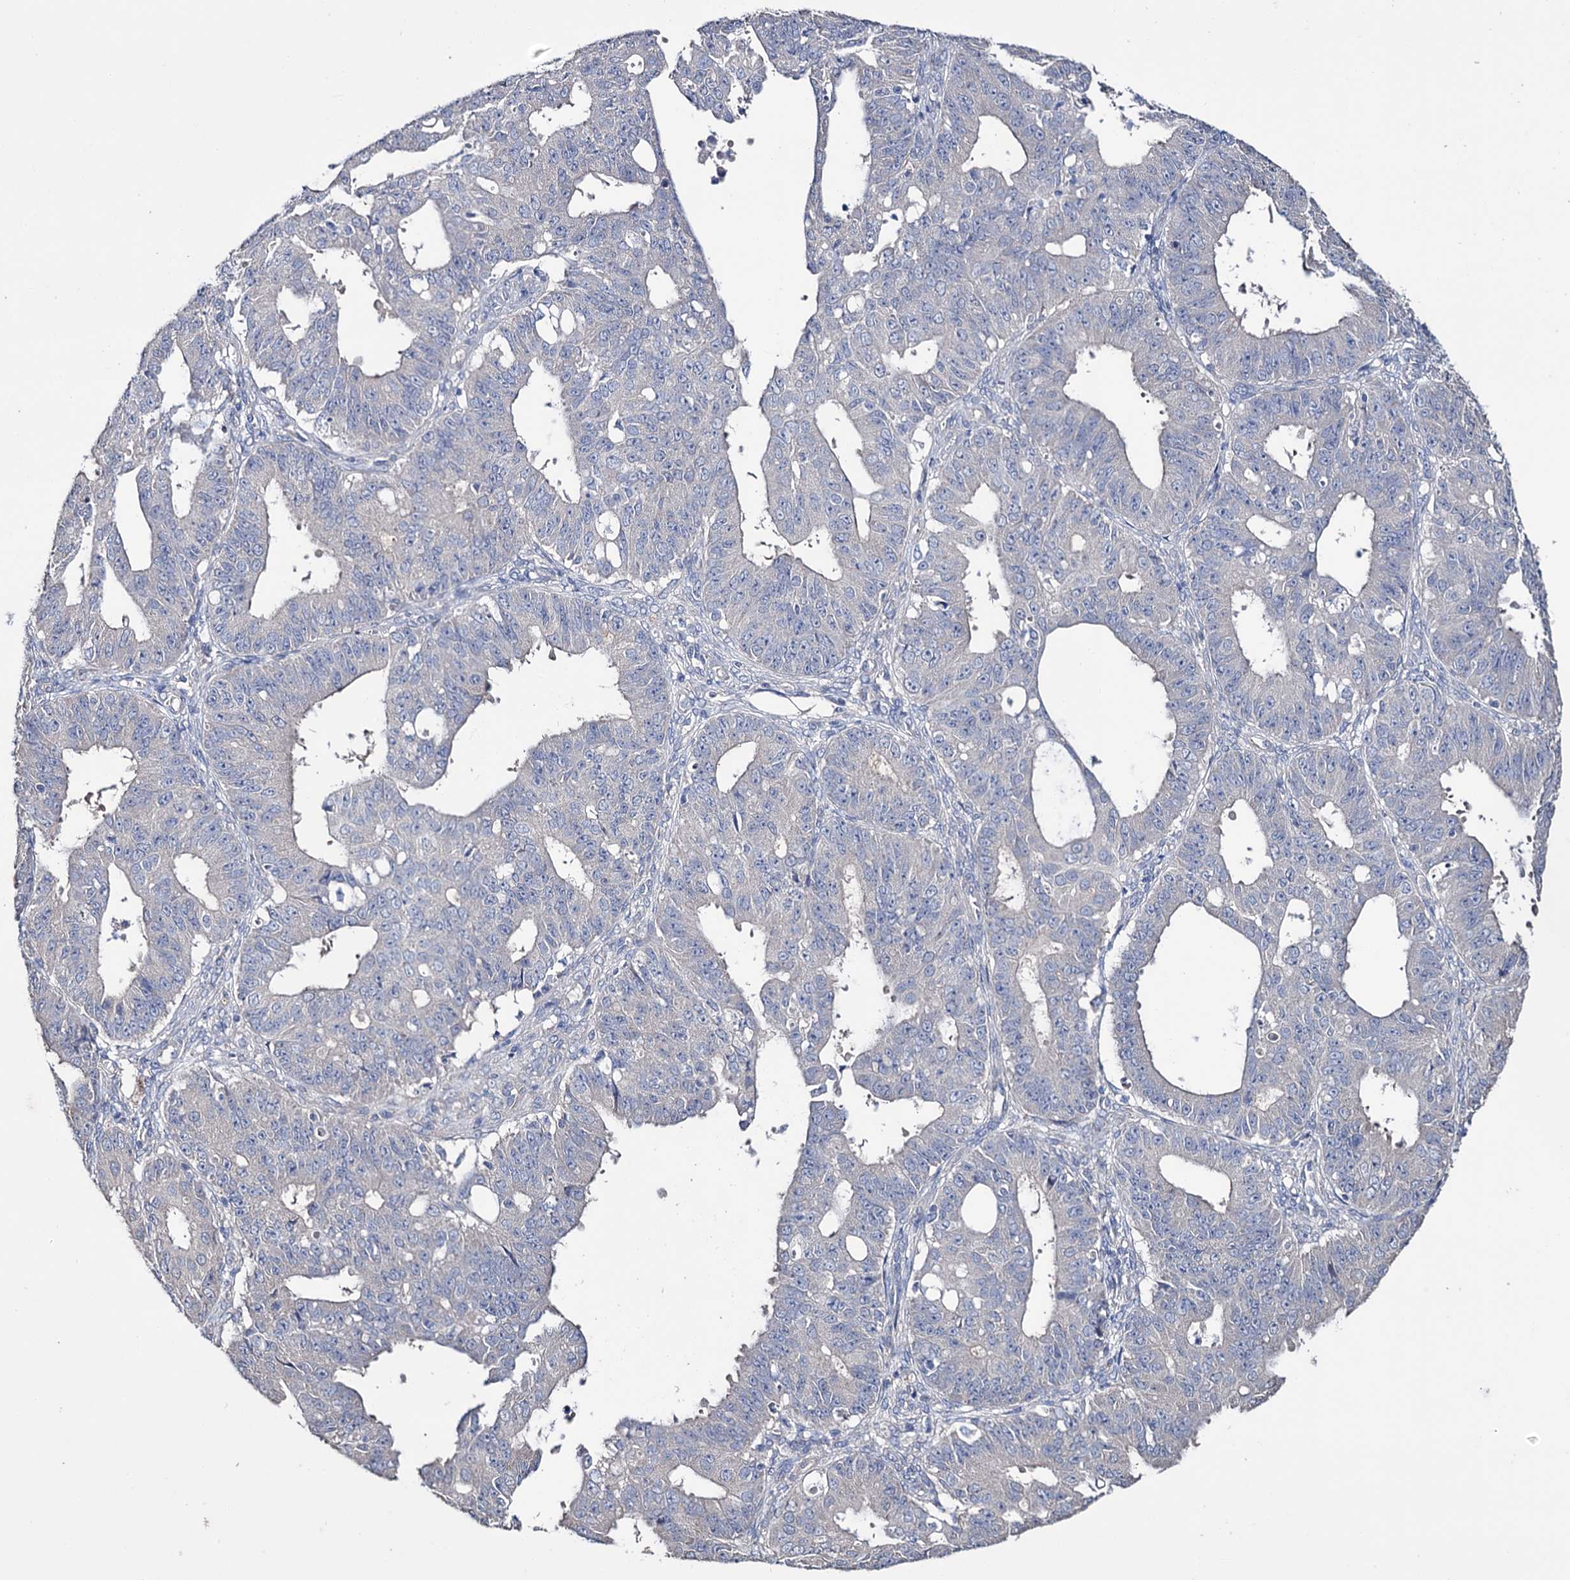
{"staining": {"intensity": "negative", "quantity": "none", "location": "none"}, "tissue": "ovarian cancer", "cell_type": "Tumor cells", "image_type": "cancer", "snomed": [{"axis": "morphology", "description": "Carcinoma, endometroid"}, {"axis": "topography", "description": "Appendix"}, {"axis": "topography", "description": "Ovary"}], "caption": "DAB (3,3'-diaminobenzidine) immunohistochemical staining of human ovarian endometroid carcinoma exhibits no significant positivity in tumor cells.", "gene": "EPB41L5", "patient": {"sex": "female", "age": 42}}